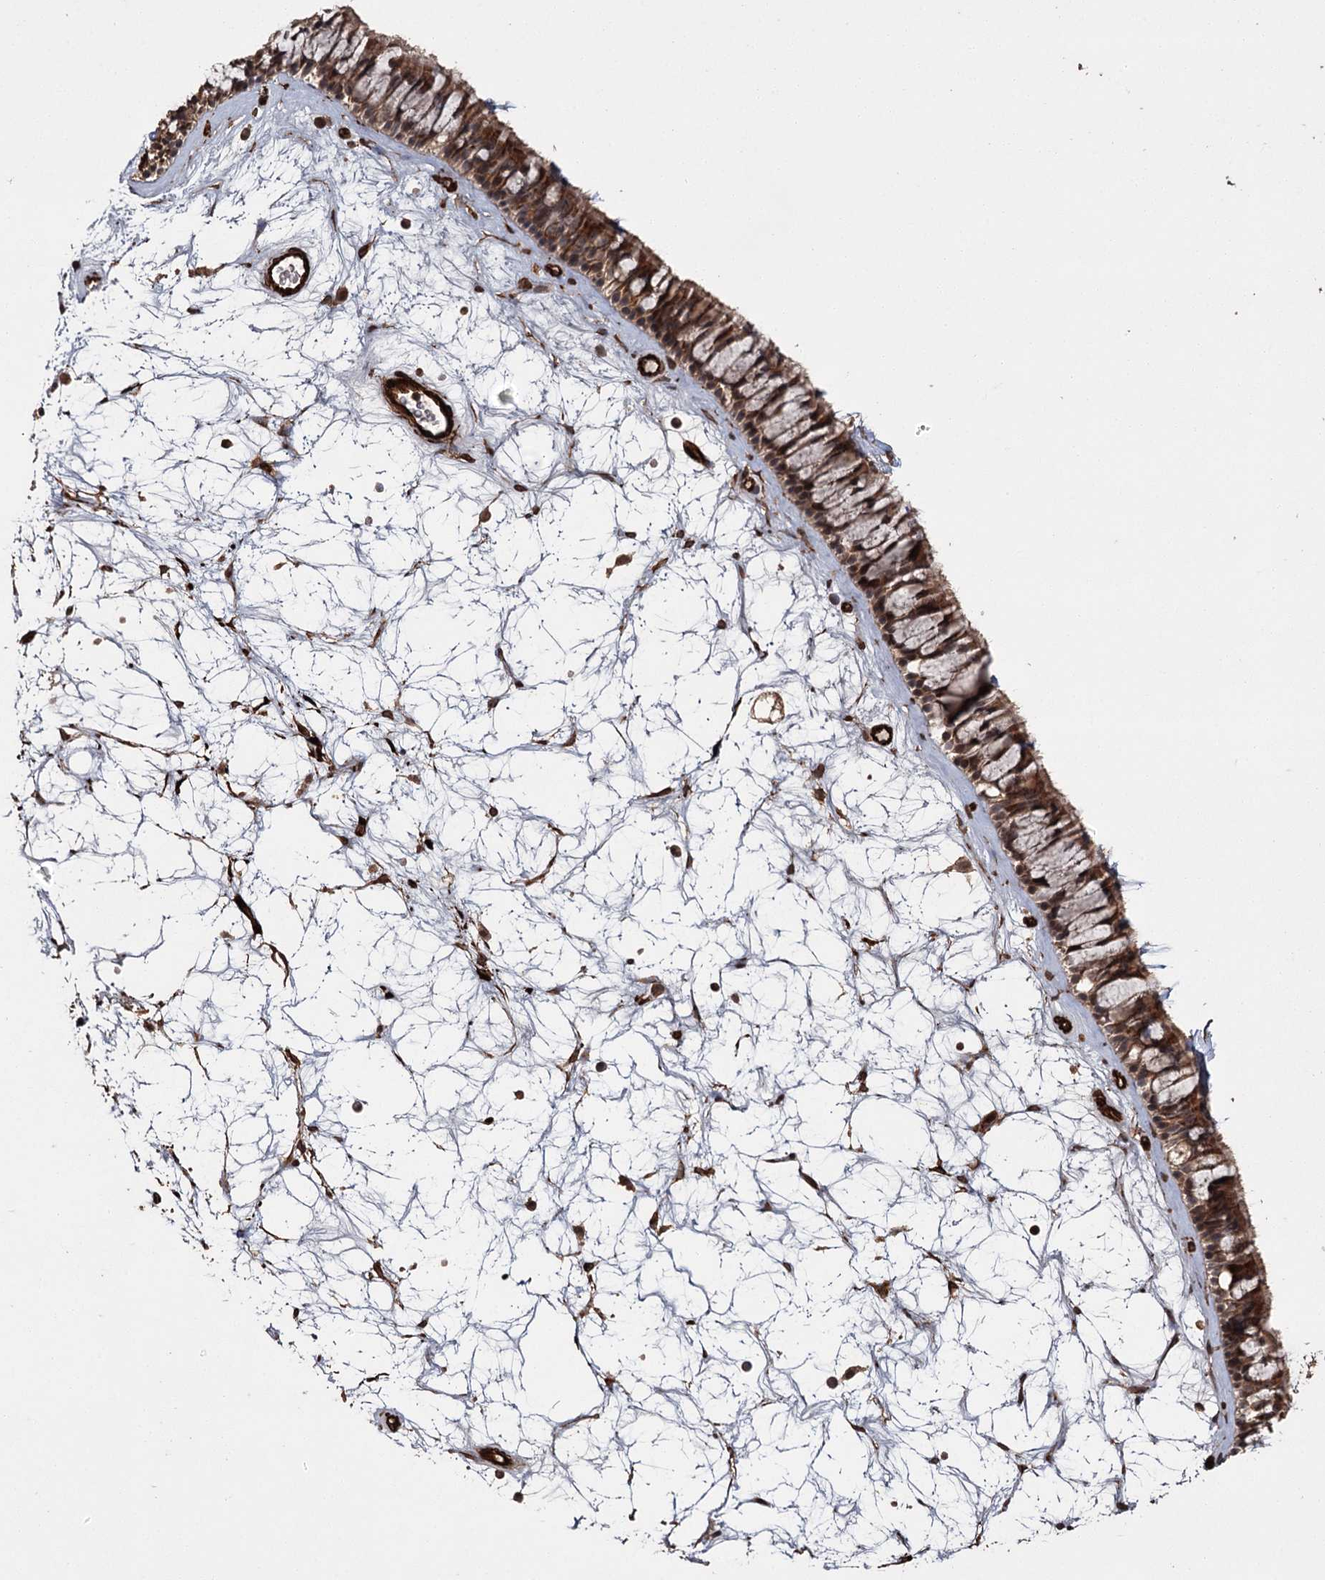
{"staining": {"intensity": "strong", "quantity": ">75%", "location": "cytoplasmic/membranous,nuclear"}, "tissue": "nasopharynx", "cell_type": "Respiratory epithelial cells", "image_type": "normal", "snomed": [{"axis": "morphology", "description": "Normal tissue, NOS"}, {"axis": "topography", "description": "Nasopharynx"}], "caption": "Immunohistochemical staining of benign nasopharynx displays >75% levels of strong cytoplasmic/membranous,nuclear protein staining in approximately >75% of respiratory epithelial cells.", "gene": "RPAP3", "patient": {"sex": "male", "age": 64}}